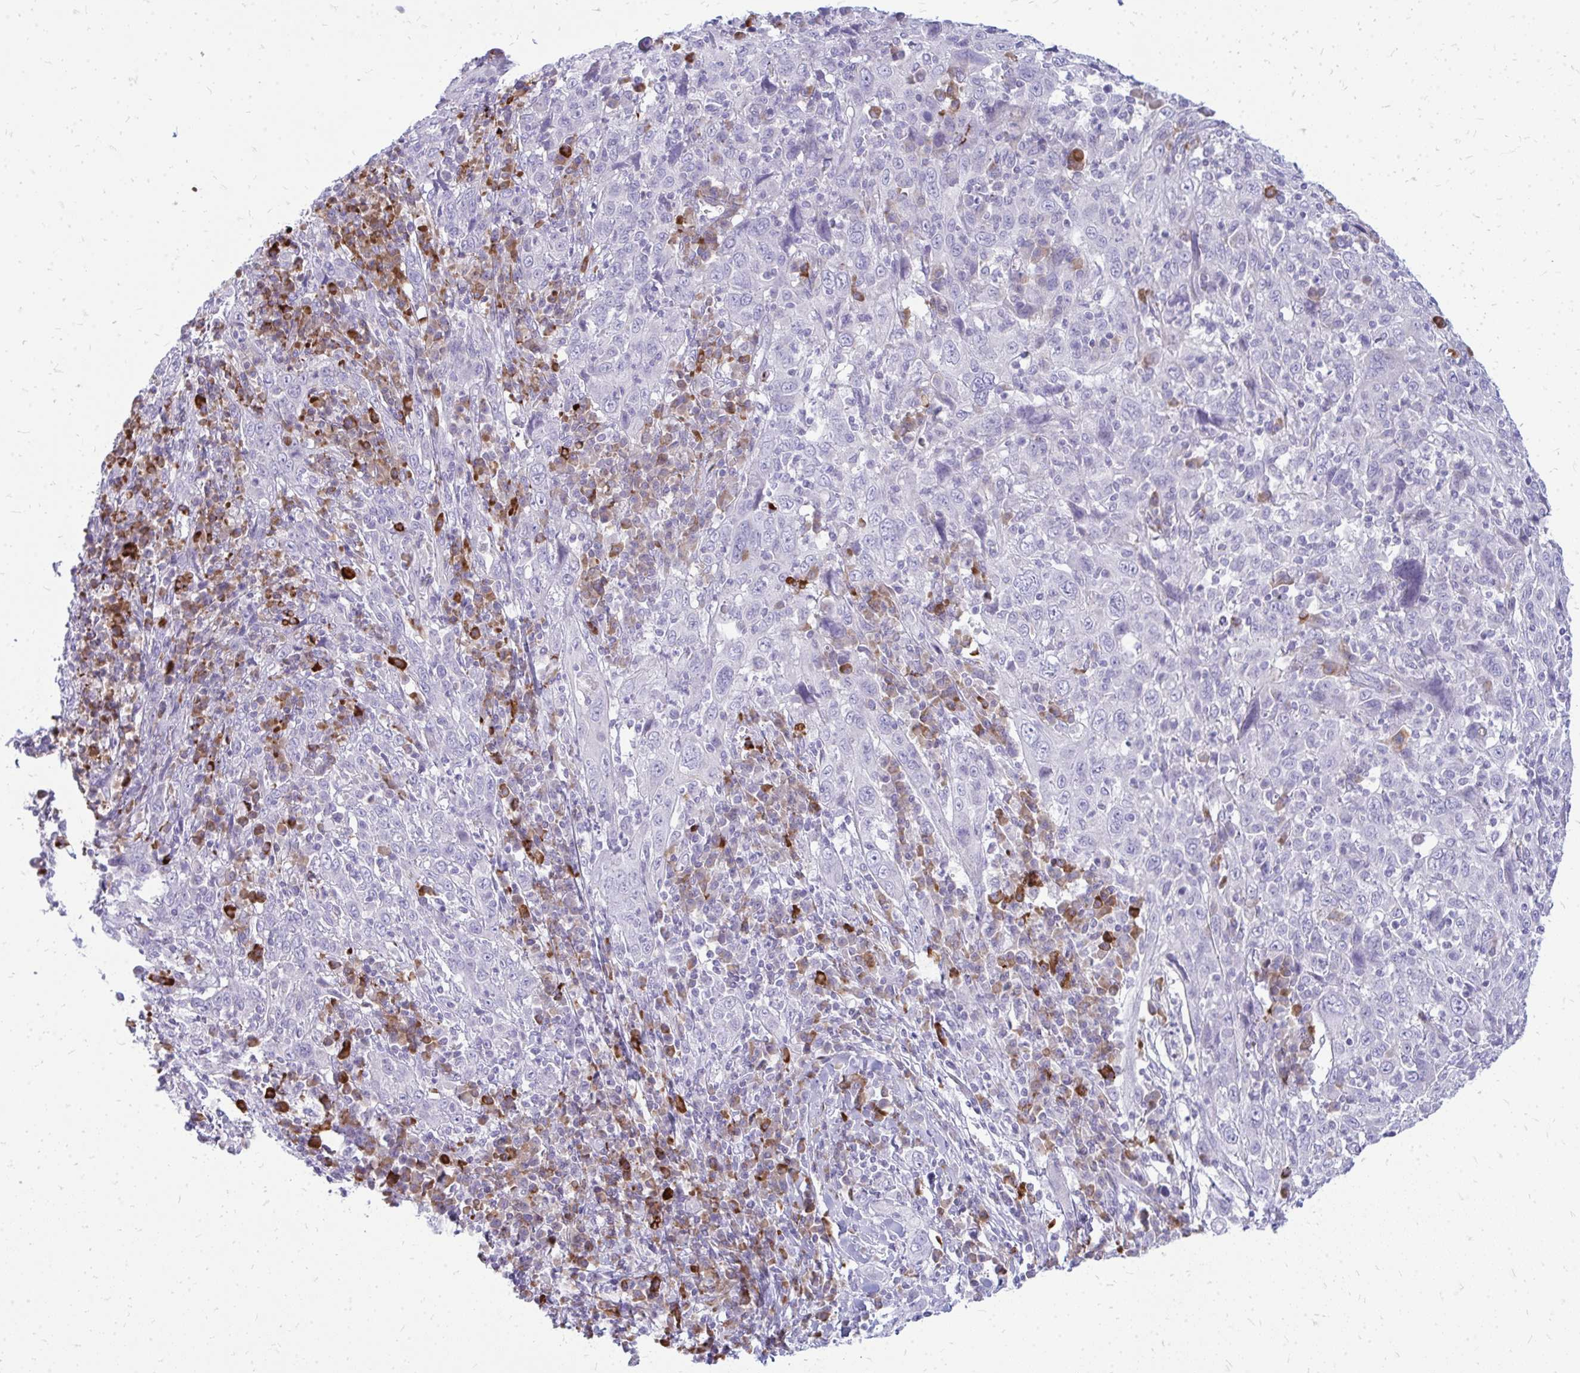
{"staining": {"intensity": "negative", "quantity": "none", "location": "none"}, "tissue": "cervical cancer", "cell_type": "Tumor cells", "image_type": "cancer", "snomed": [{"axis": "morphology", "description": "Squamous cell carcinoma, NOS"}, {"axis": "topography", "description": "Cervix"}], "caption": "A photomicrograph of human cervical cancer (squamous cell carcinoma) is negative for staining in tumor cells.", "gene": "TSPEAR", "patient": {"sex": "female", "age": 46}}